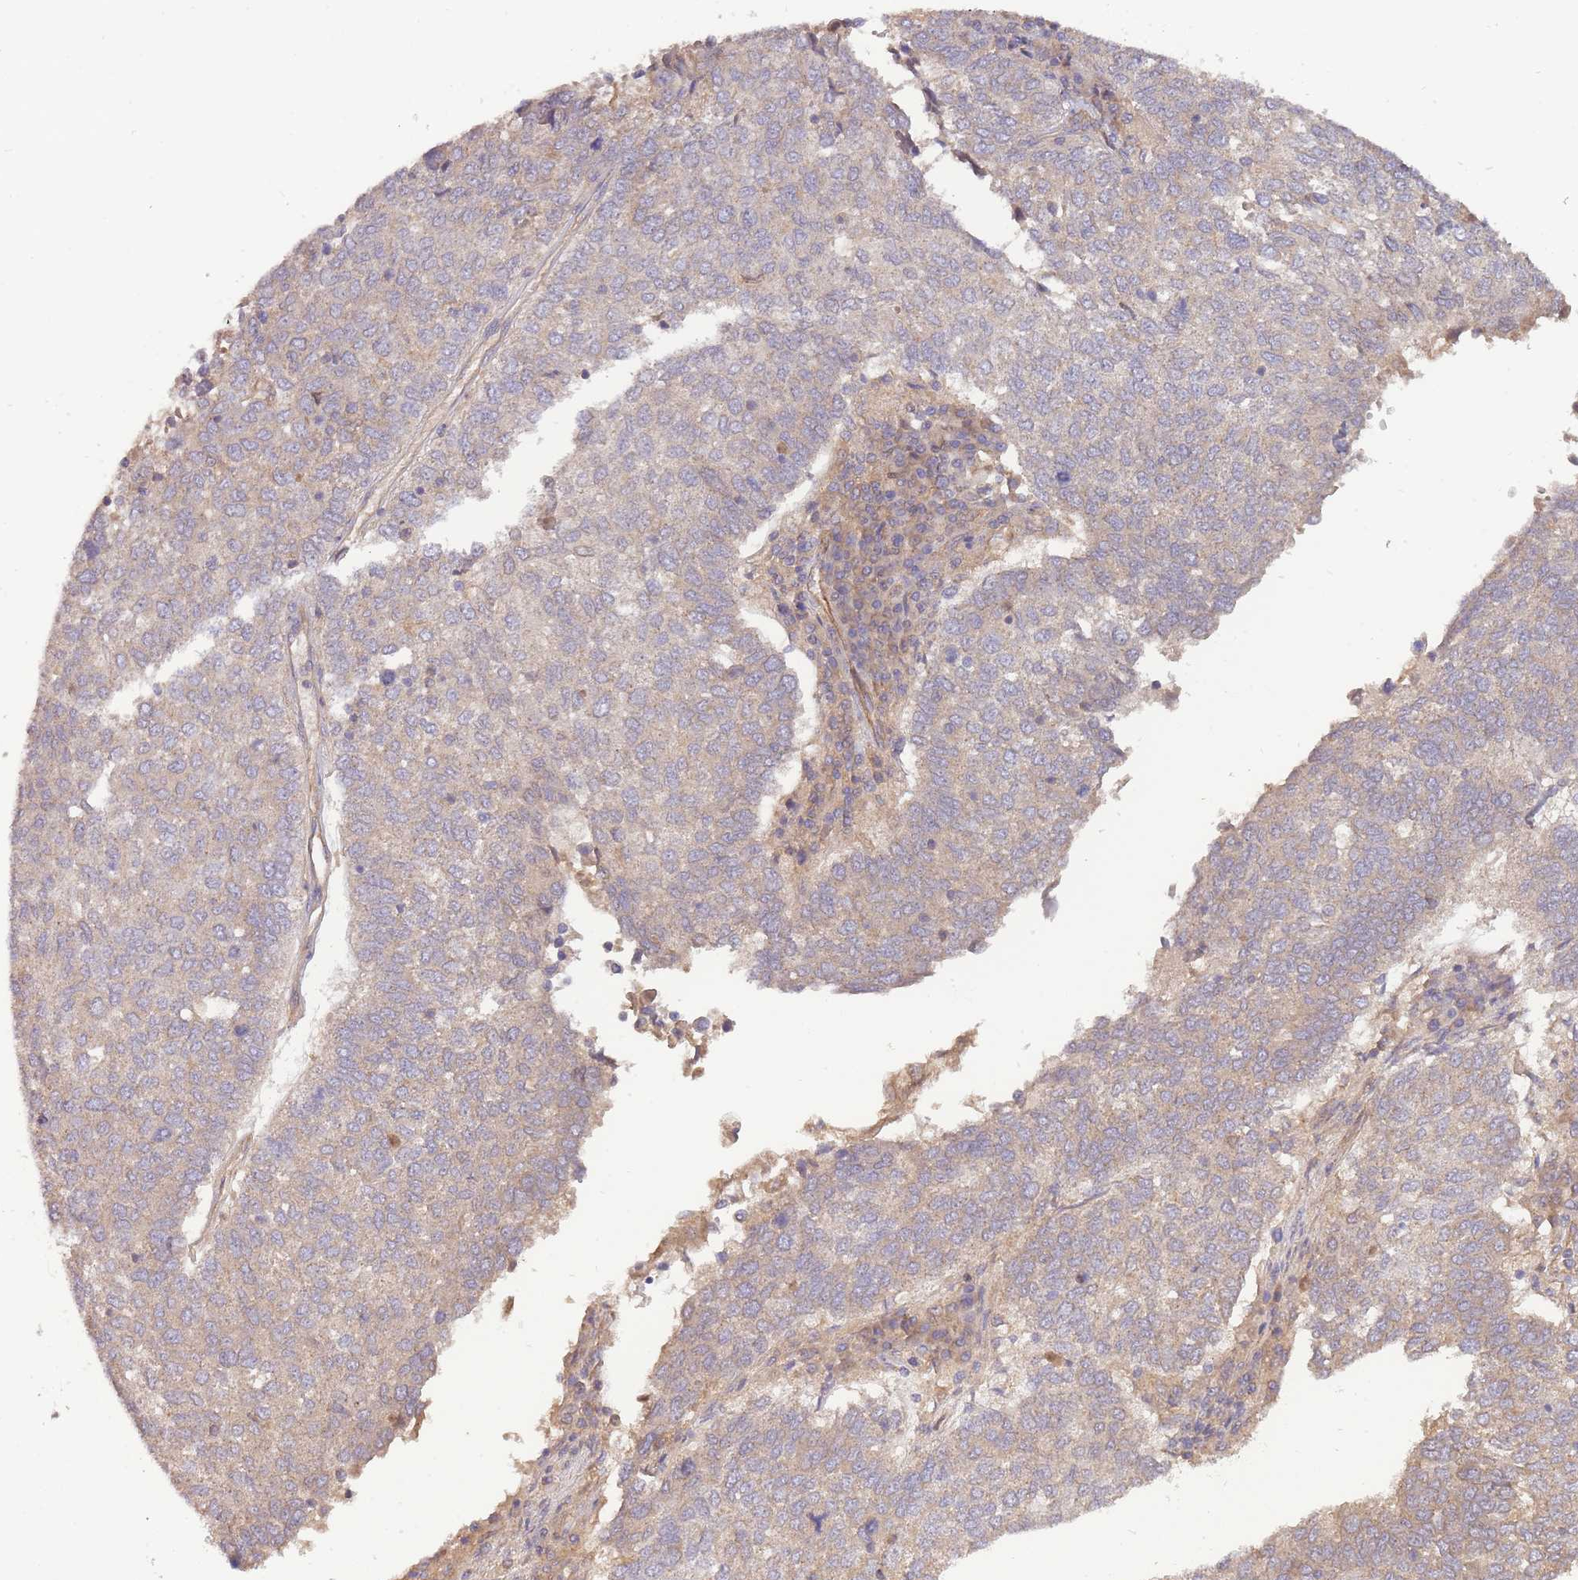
{"staining": {"intensity": "weak", "quantity": "25%-75%", "location": "cytoplasmic/membranous"}, "tissue": "lung cancer", "cell_type": "Tumor cells", "image_type": "cancer", "snomed": [{"axis": "morphology", "description": "Squamous cell carcinoma, NOS"}, {"axis": "topography", "description": "Lung"}], "caption": "Human lung squamous cell carcinoma stained for a protein (brown) reveals weak cytoplasmic/membranous positive staining in about 25%-75% of tumor cells.", "gene": "NDUFAF5", "patient": {"sex": "male", "age": 73}}